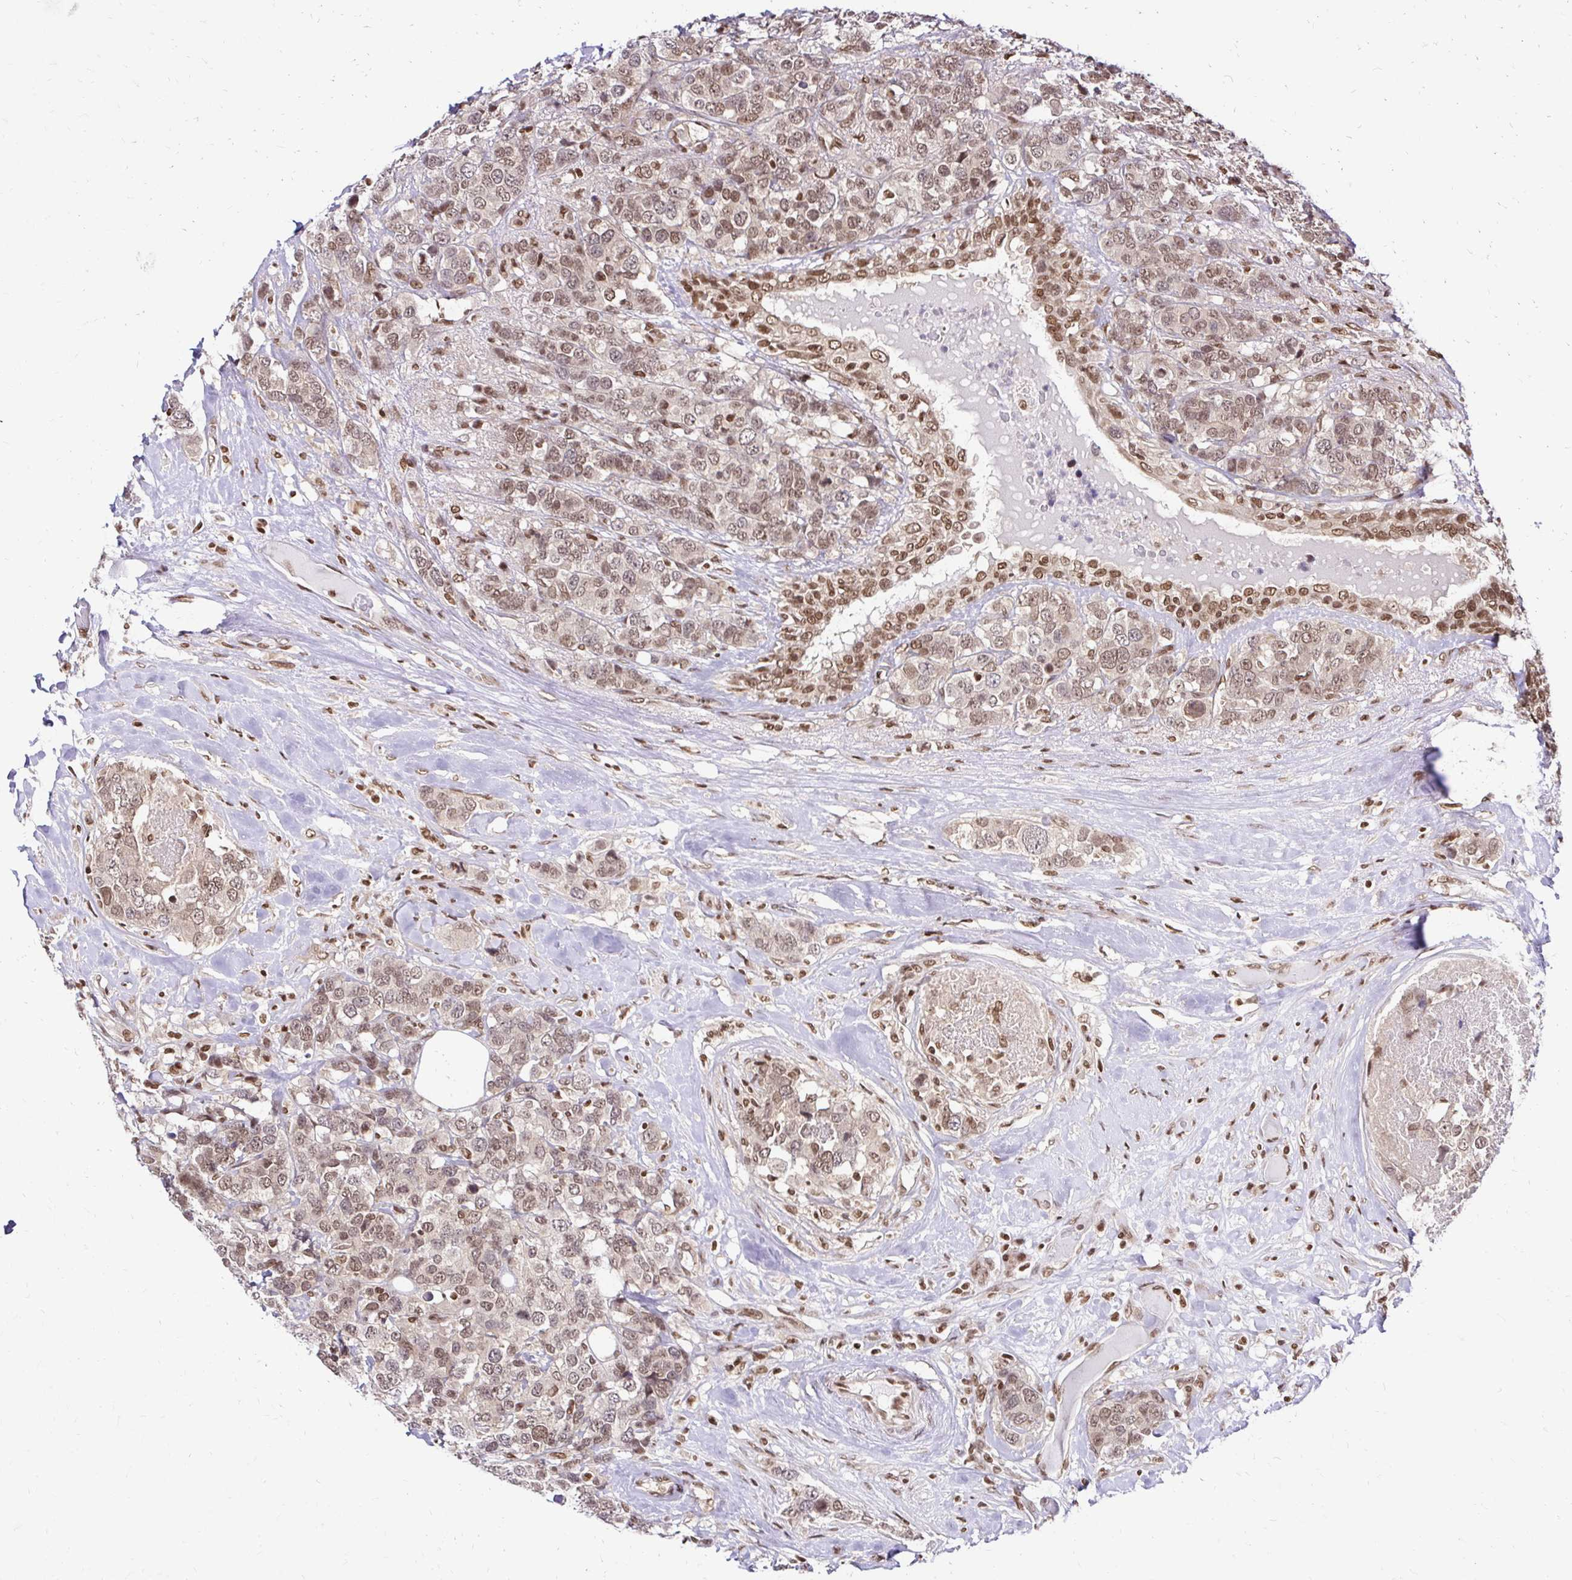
{"staining": {"intensity": "weak", "quantity": ">75%", "location": "nuclear"}, "tissue": "breast cancer", "cell_type": "Tumor cells", "image_type": "cancer", "snomed": [{"axis": "morphology", "description": "Lobular carcinoma"}, {"axis": "topography", "description": "Breast"}], "caption": "Immunohistochemical staining of breast cancer (lobular carcinoma) demonstrates low levels of weak nuclear protein staining in approximately >75% of tumor cells.", "gene": "GLYR1", "patient": {"sex": "female", "age": 59}}